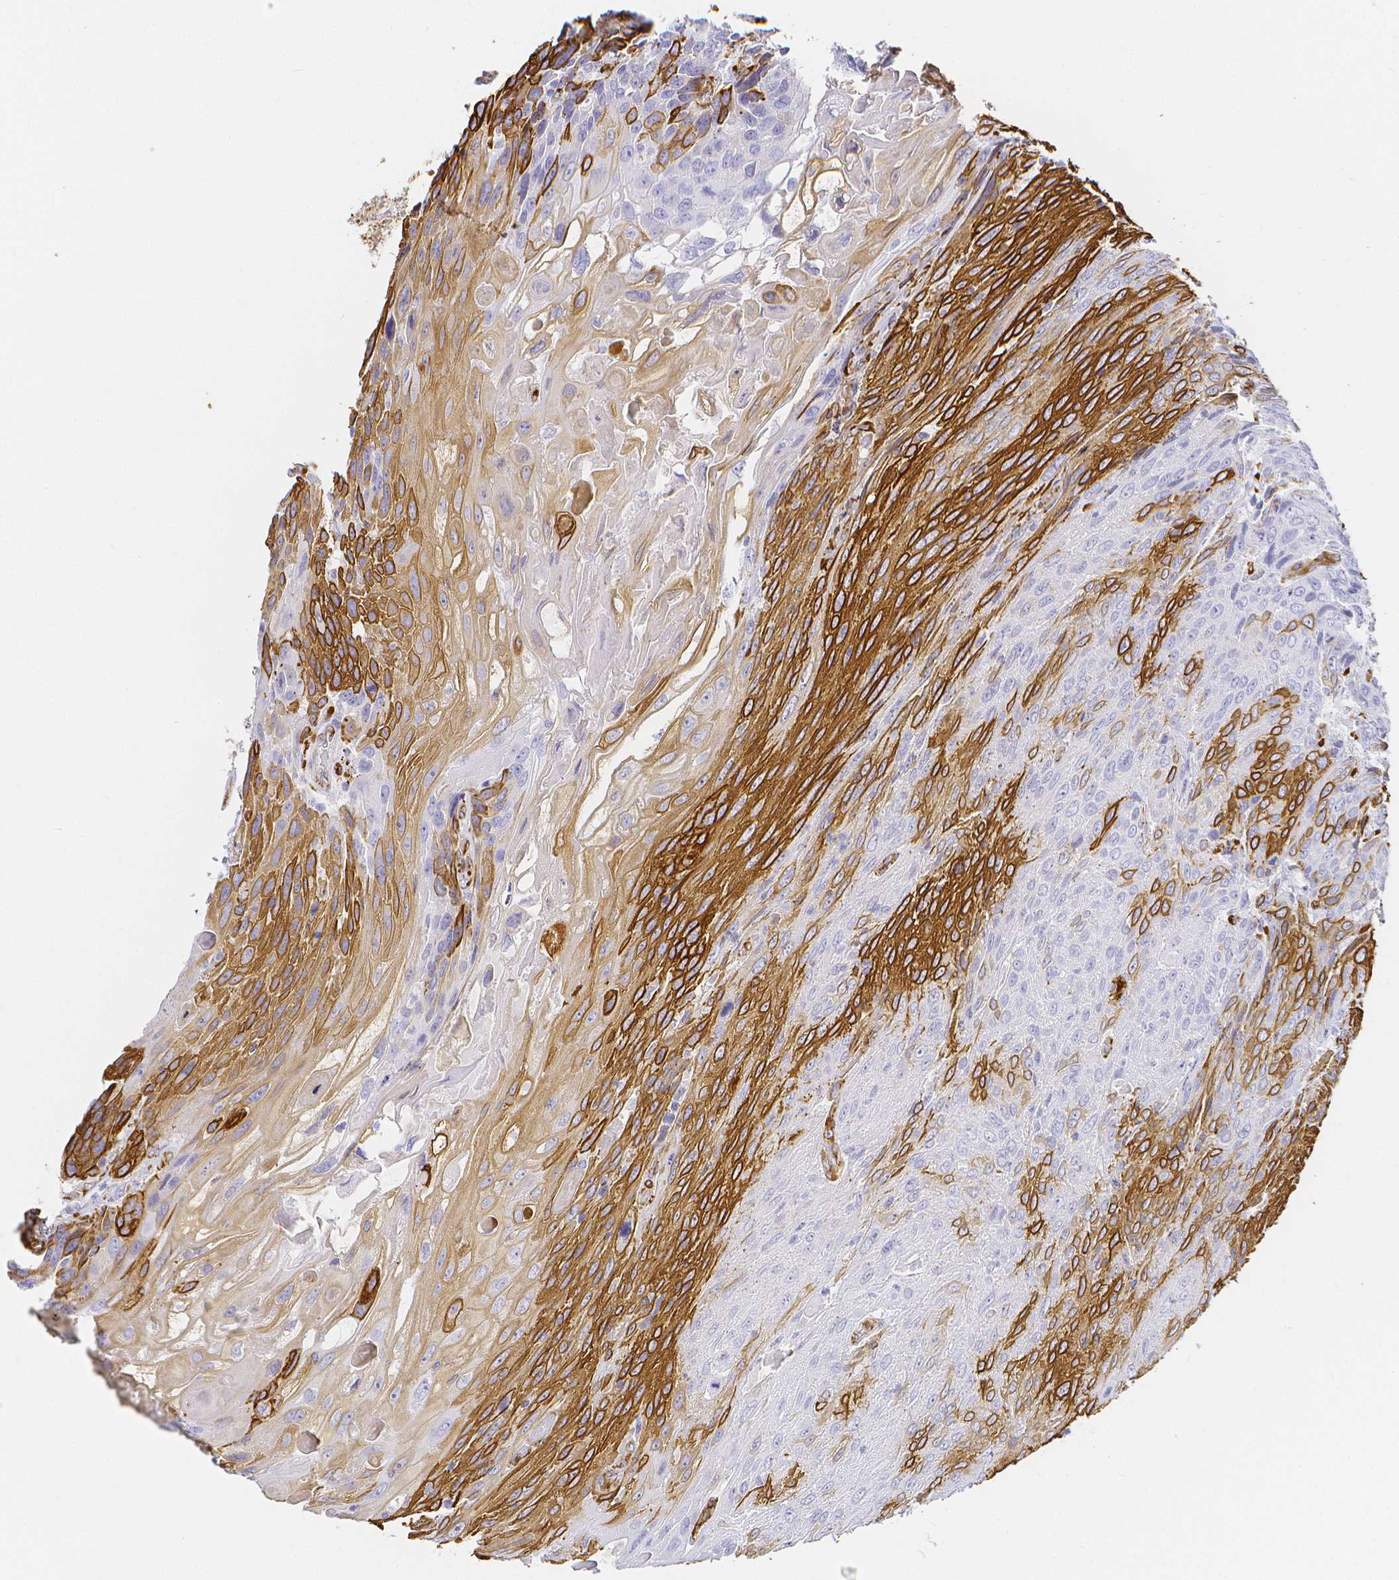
{"staining": {"intensity": "strong", "quantity": "<25%", "location": "cytoplasmic/membranous"}, "tissue": "urothelial cancer", "cell_type": "Tumor cells", "image_type": "cancer", "snomed": [{"axis": "morphology", "description": "Urothelial carcinoma, High grade"}, {"axis": "topography", "description": "Urinary bladder"}], "caption": "Immunohistochemical staining of urothelial carcinoma (high-grade) demonstrates medium levels of strong cytoplasmic/membranous protein staining in about <25% of tumor cells. The protein of interest is stained brown, and the nuclei are stained in blue (DAB IHC with brightfield microscopy, high magnification).", "gene": "SMURF1", "patient": {"sex": "female", "age": 70}}